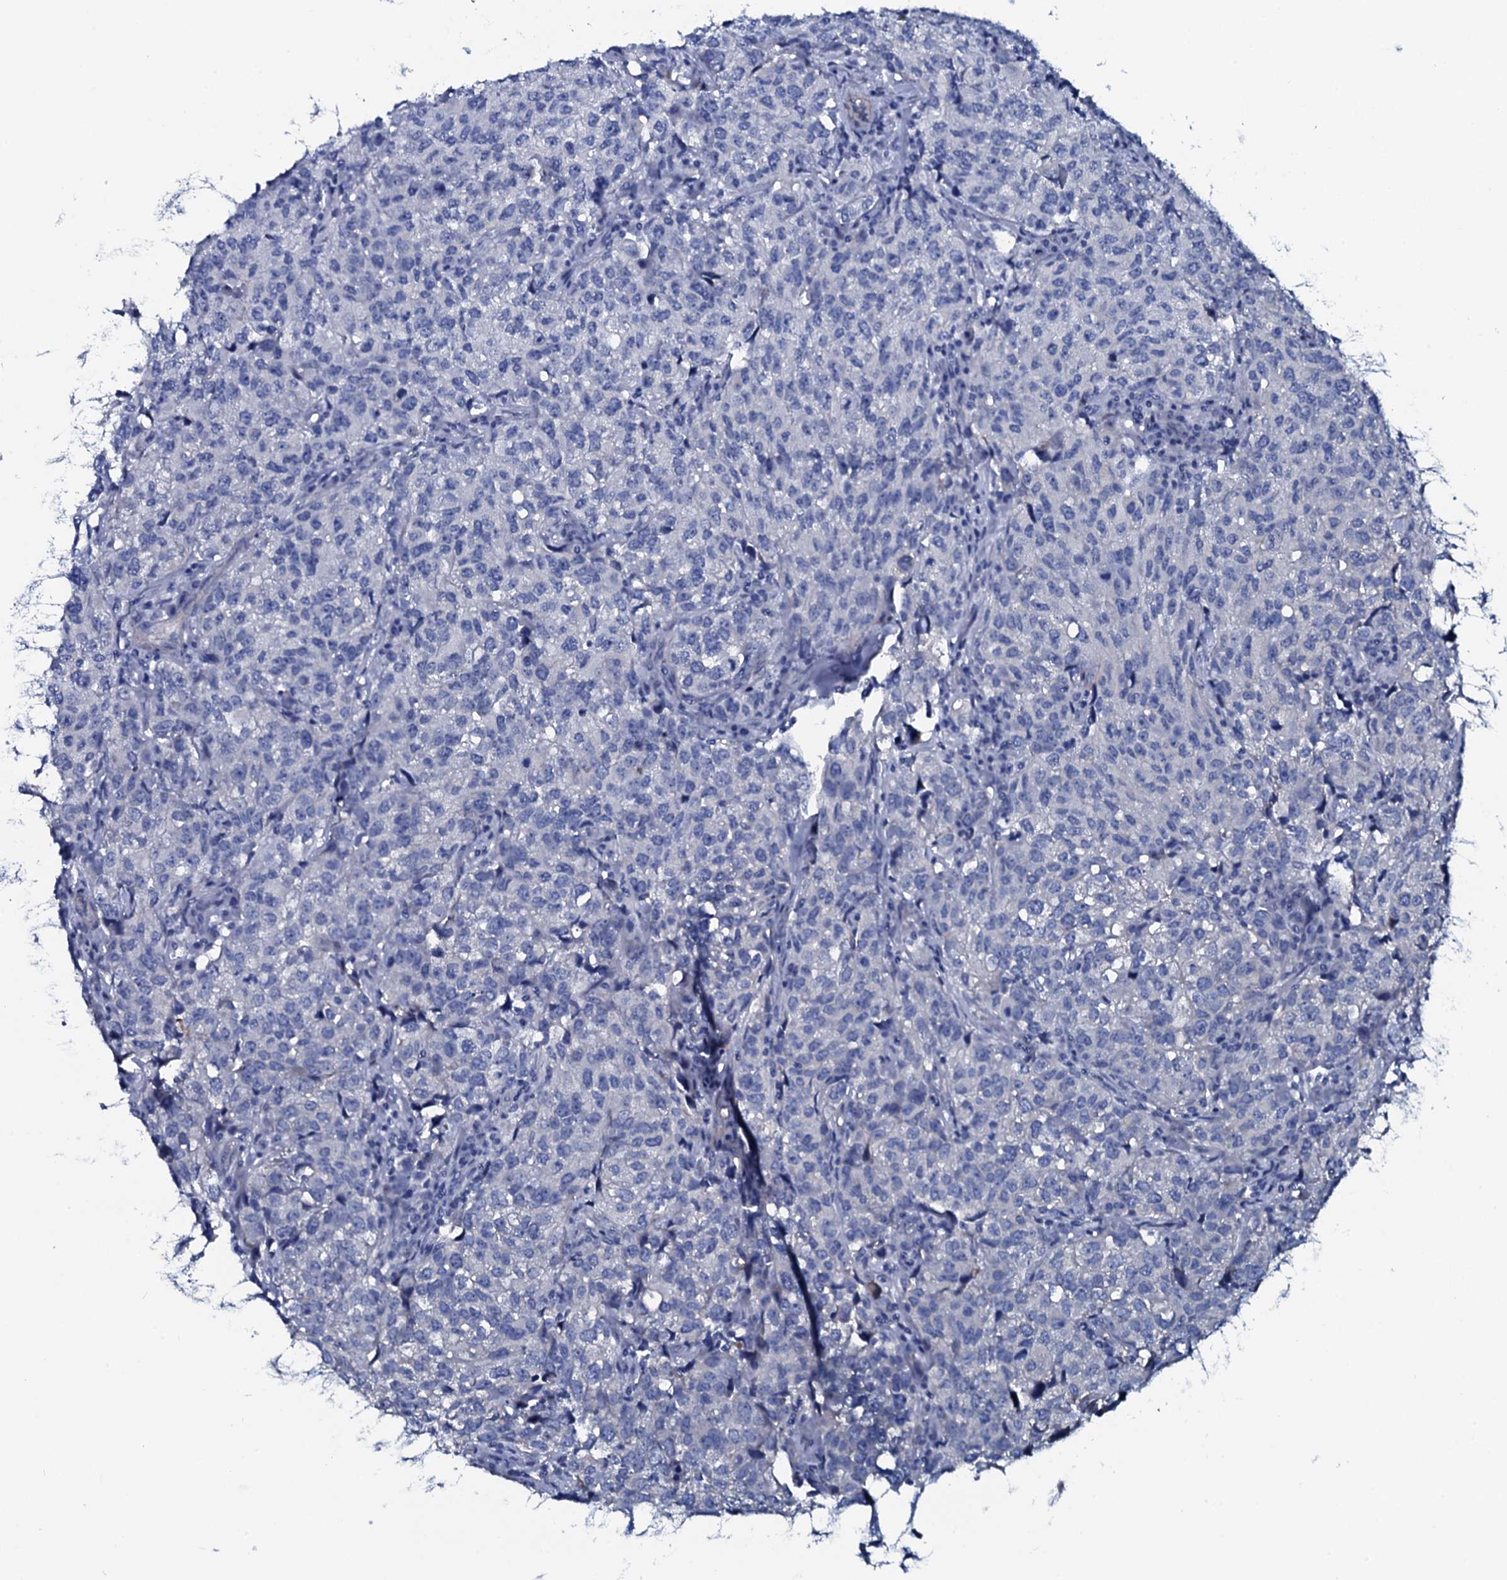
{"staining": {"intensity": "negative", "quantity": "none", "location": "none"}, "tissue": "urothelial cancer", "cell_type": "Tumor cells", "image_type": "cancer", "snomed": [{"axis": "morphology", "description": "Urothelial carcinoma, High grade"}, {"axis": "topography", "description": "Urinary bladder"}], "caption": "A high-resolution micrograph shows IHC staining of urothelial cancer, which displays no significant positivity in tumor cells.", "gene": "GYS2", "patient": {"sex": "female", "age": 75}}